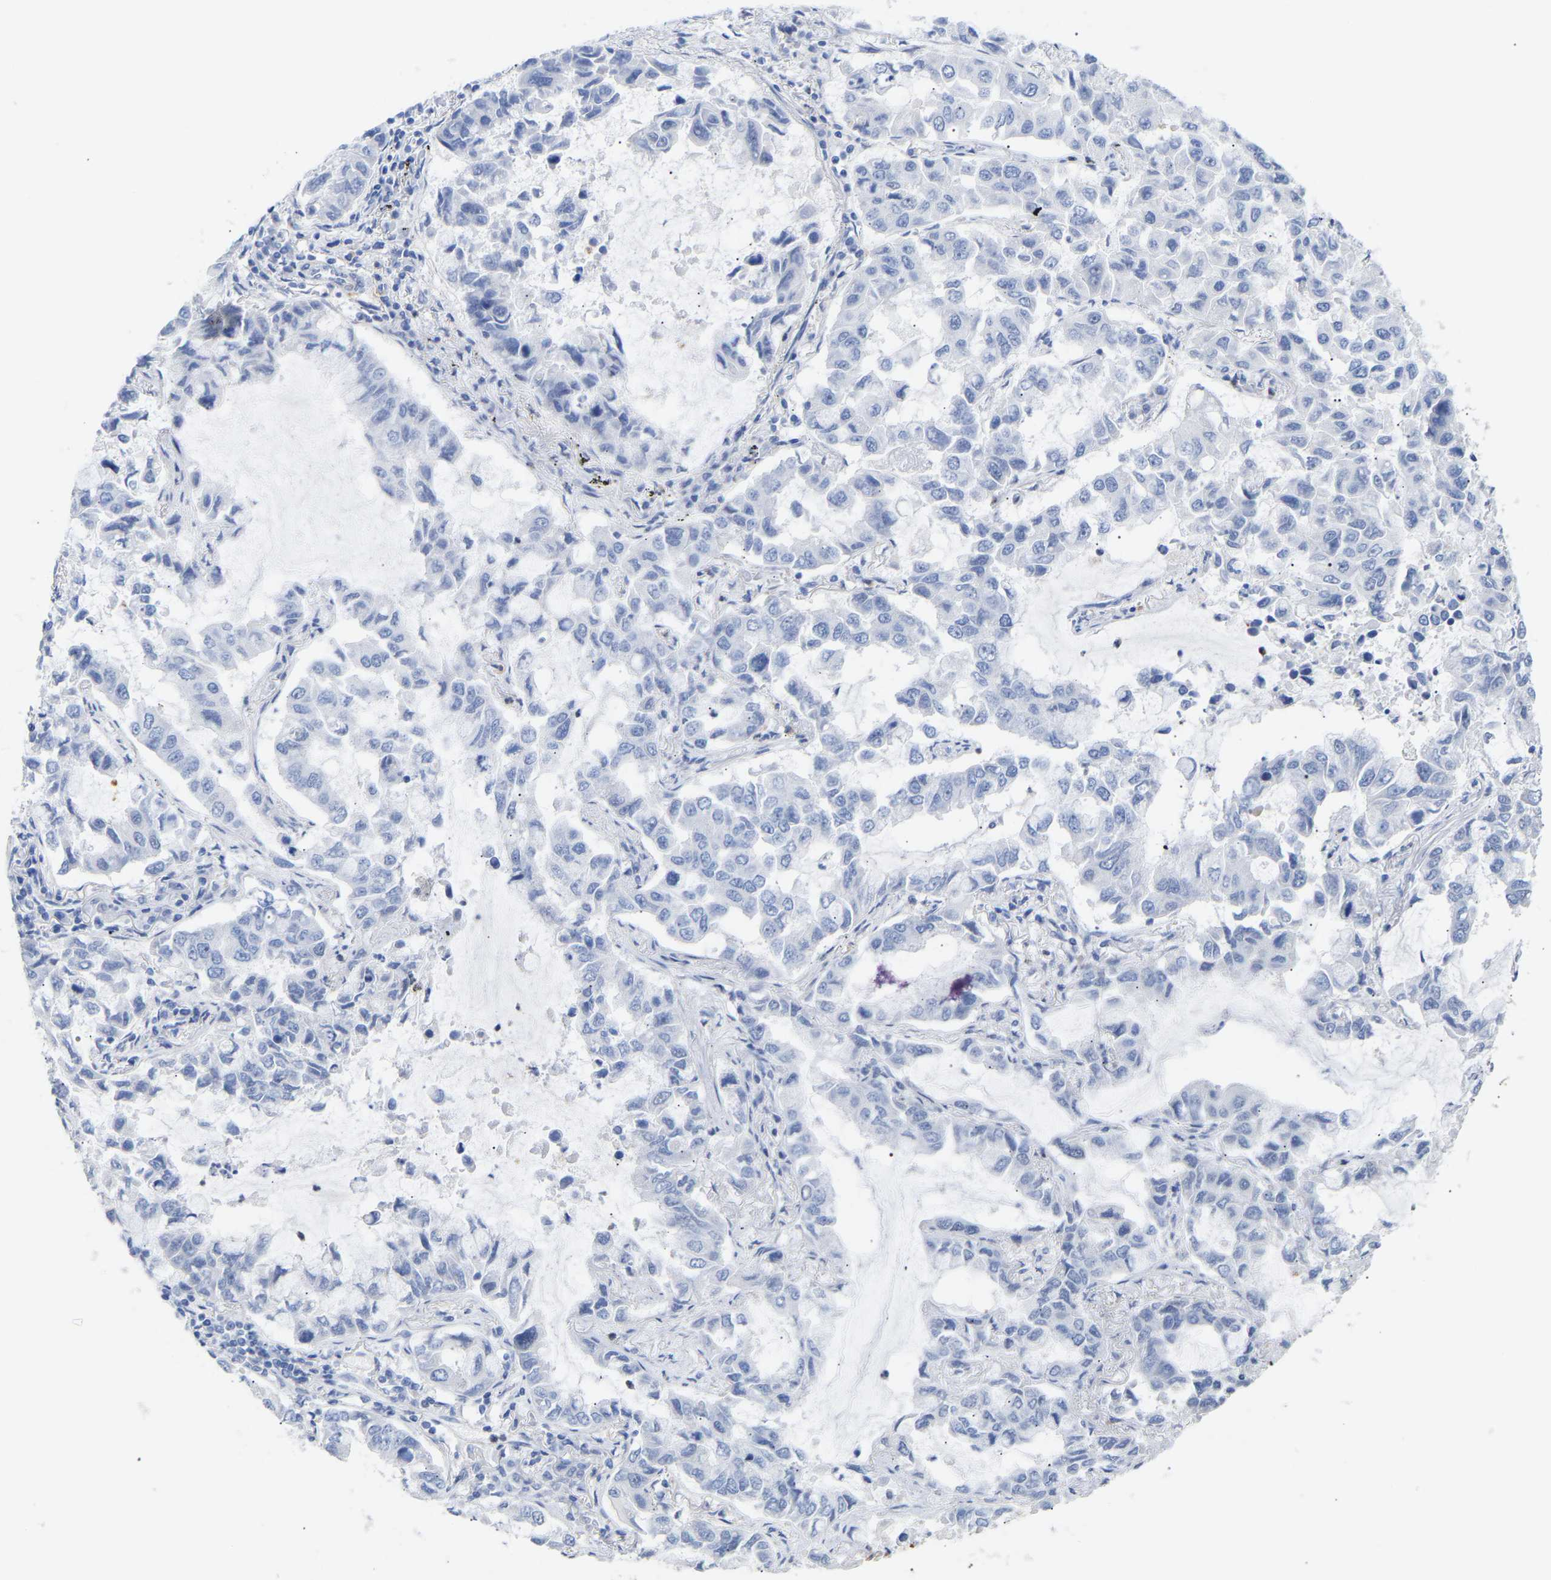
{"staining": {"intensity": "negative", "quantity": "none", "location": "none"}, "tissue": "lung cancer", "cell_type": "Tumor cells", "image_type": "cancer", "snomed": [{"axis": "morphology", "description": "Adenocarcinoma, NOS"}, {"axis": "topography", "description": "Lung"}], "caption": "Protein analysis of lung cancer (adenocarcinoma) shows no significant expression in tumor cells.", "gene": "AMPH", "patient": {"sex": "male", "age": 64}}